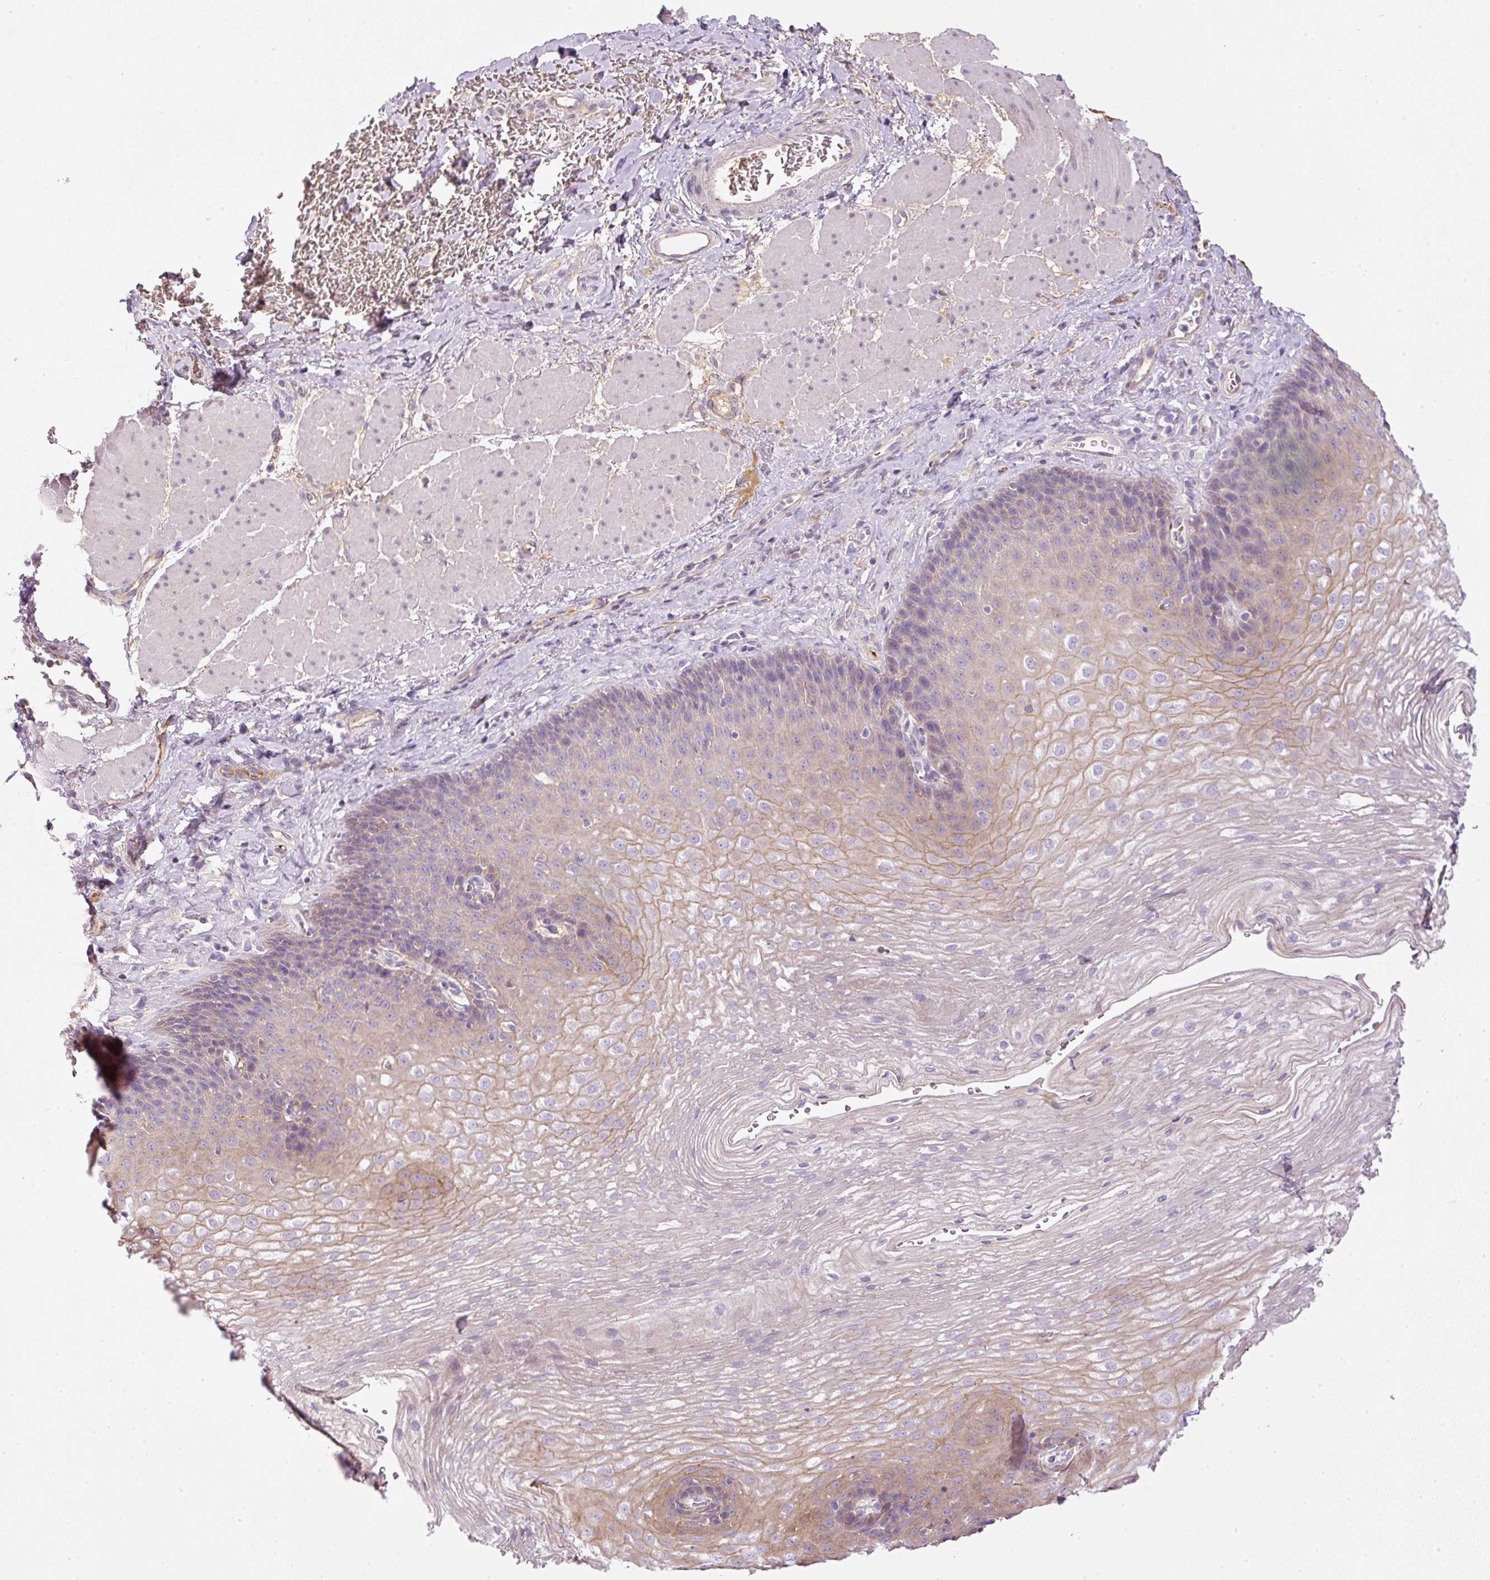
{"staining": {"intensity": "moderate", "quantity": "<25%", "location": "cytoplasmic/membranous"}, "tissue": "esophagus", "cell_type": "Squamous epithelial cells", "image_type": "normal", "snomed": [{"axis": "morphology", "description": "Normal tissue, NOS"}, {"axis": "topography", "description": "Esophagus"}], "caption": "This histopathology image demonstrates IHC staining of unremarkable esophagus, with low moderate cytoplasmic/membranous staining in approximately <25% of squamous epithelial cells.", "gene": "KPNA5", "patient": {"sex": "female", "age": 66}}